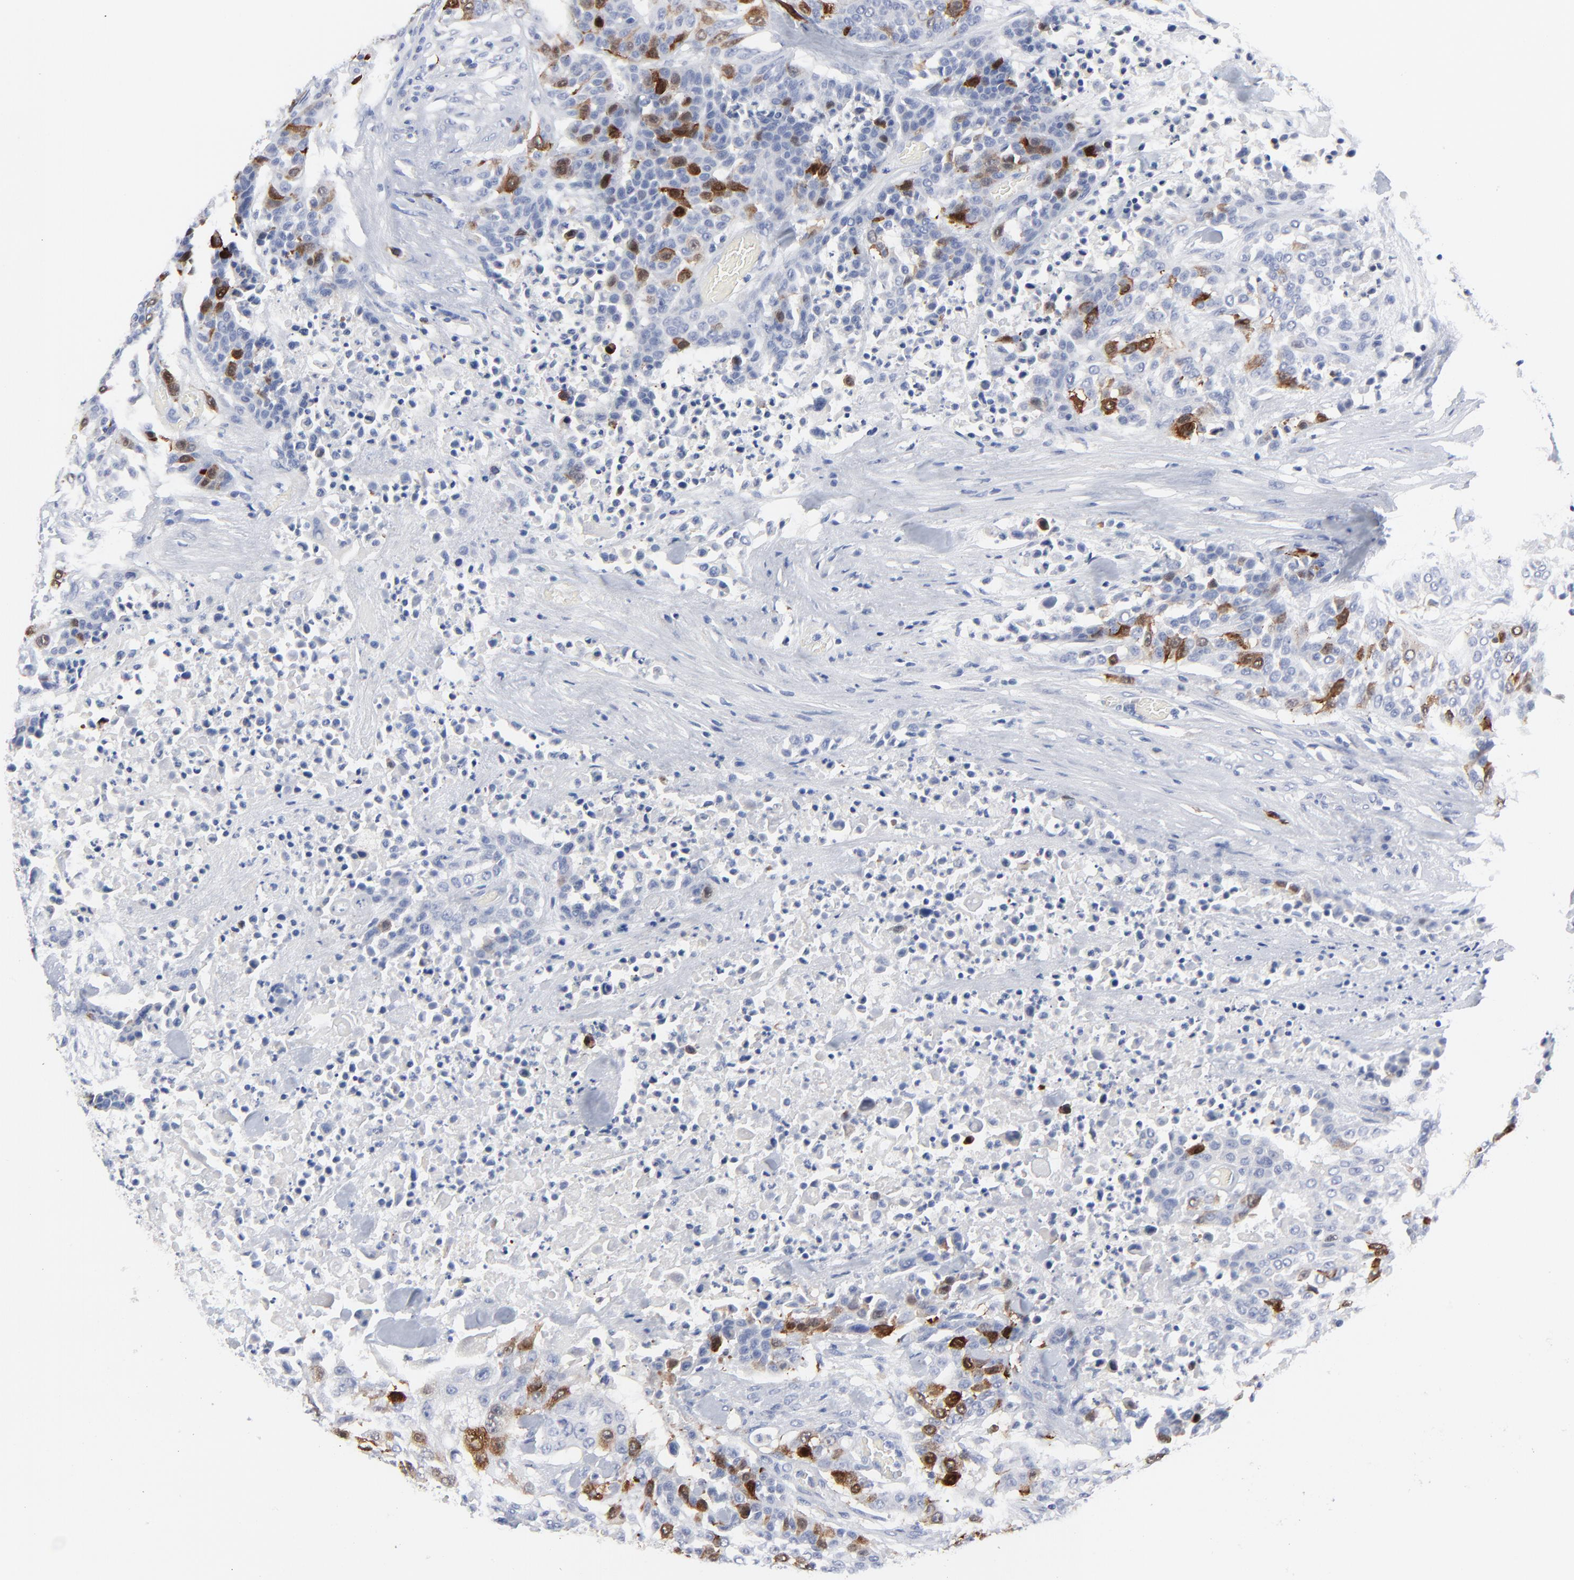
{"staining": {"intensity": "strong", "quantity": "<25%", "location": "cytoplasmic/membranous,nuclear"}, "tissue": "urothelial cancer", "cell_type": "Tumor cells", "image_type": "cancer", "snomed": [{"axis": "morphology", "description": "Urothelial carcinoma, High grade"}, {"axis": "topography", "description": "Urinary bladder"}], "caption": "About <25% of tumor cells in high-grade urothelial carcinoma reveal strong cytoplasmic/membranous and nuclear protein positivity as visualized by brown immunohistochemical staining.", "gene": "CDK1", "patient": {"sex": "male", "age": 74}}